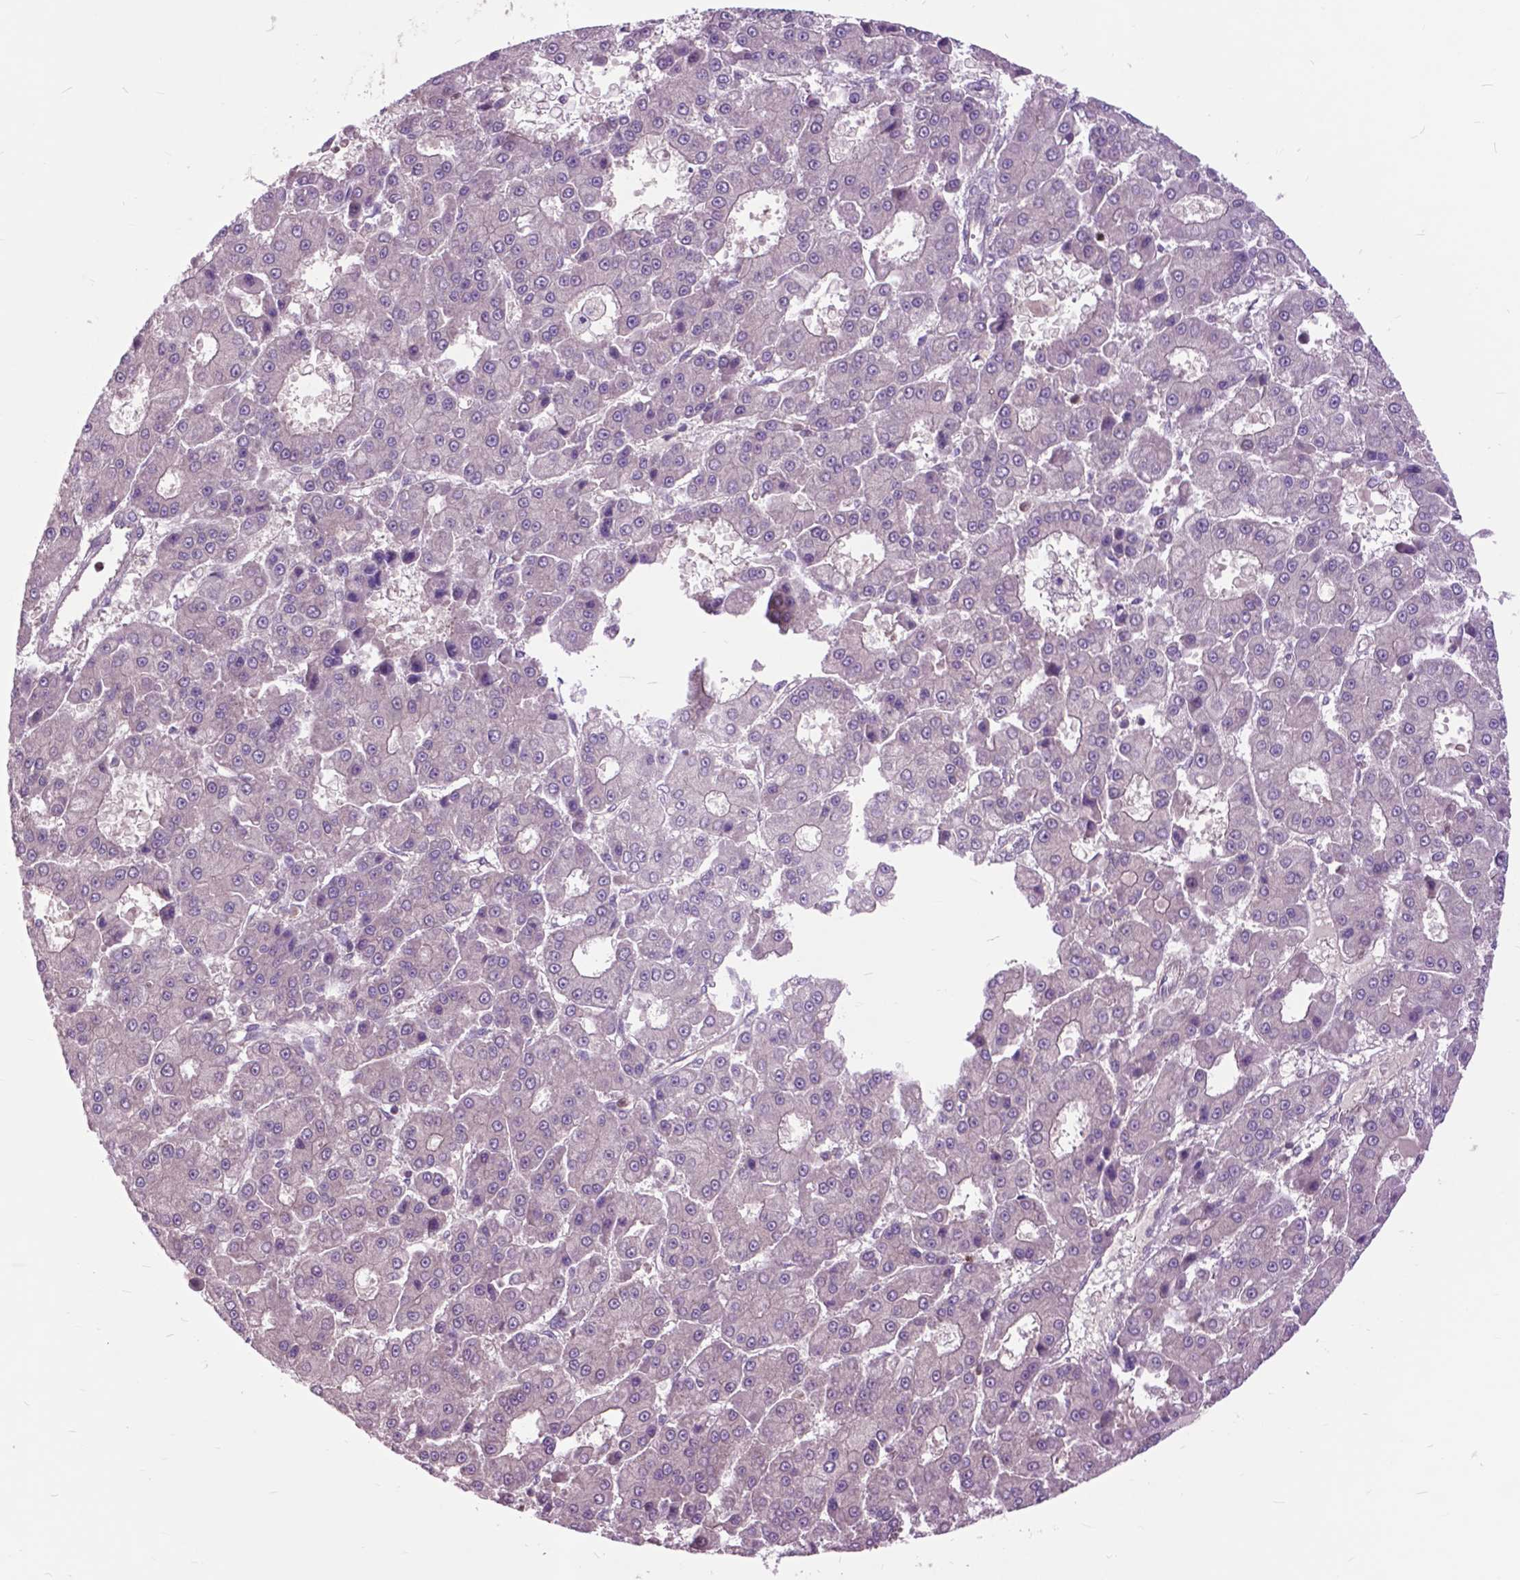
{"staining": {"intensity": "negative", "quantity": "none", "location": "none"}, "tissue": "liver cancer", "cell_type": "Tumor cells", "image_type": "cancer", "snomed": [{"axis": "morphology", "description": "Carcinoma, Hepatocellular, NOS"}, {"axis": "topography", "description": "Liver"}], "caption": "Tumor cells show no significant protein positivity in liver hepatocellular carcinoma.", "gene": "ARAF", "patient": {"sex": "male", "age": 70}}